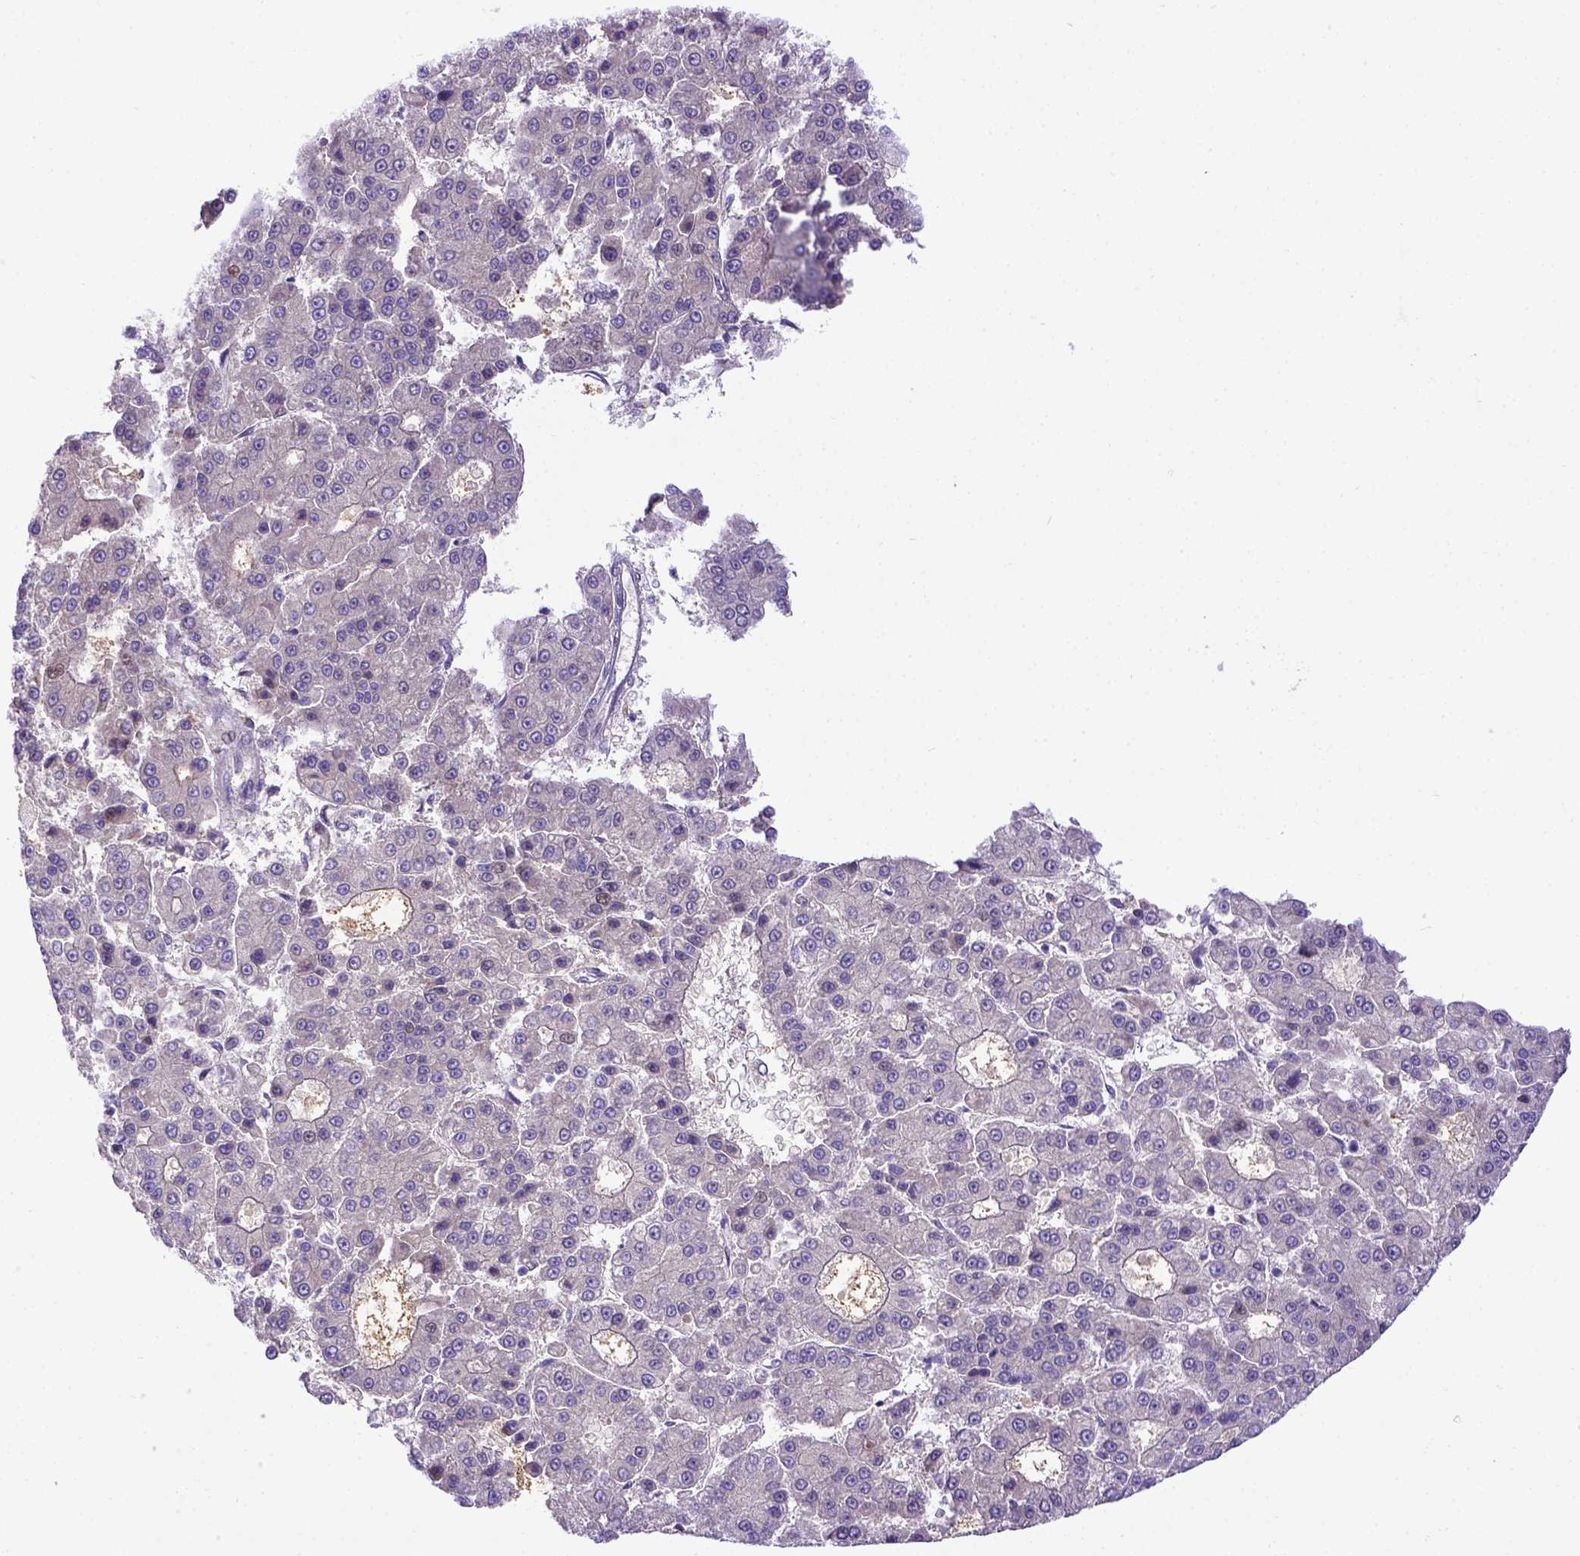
{"staining": {"intensity": "negative", "quantity": "none", "location": "none"}, "tissue": "liver cancer", "cell_type": "Tumor cells", "image_type": "cancer", "snomed": [{"axis": "morphology", "description": "Carcinoma, Hepatocellular, NOS"}, {"axis": "topography", "description": "Liver"}], "caption": "Tumor cells show no significant protein staining in liver cancer.", "gene": "CFAP300", "patient": {"sex": "male", "age": 70}}